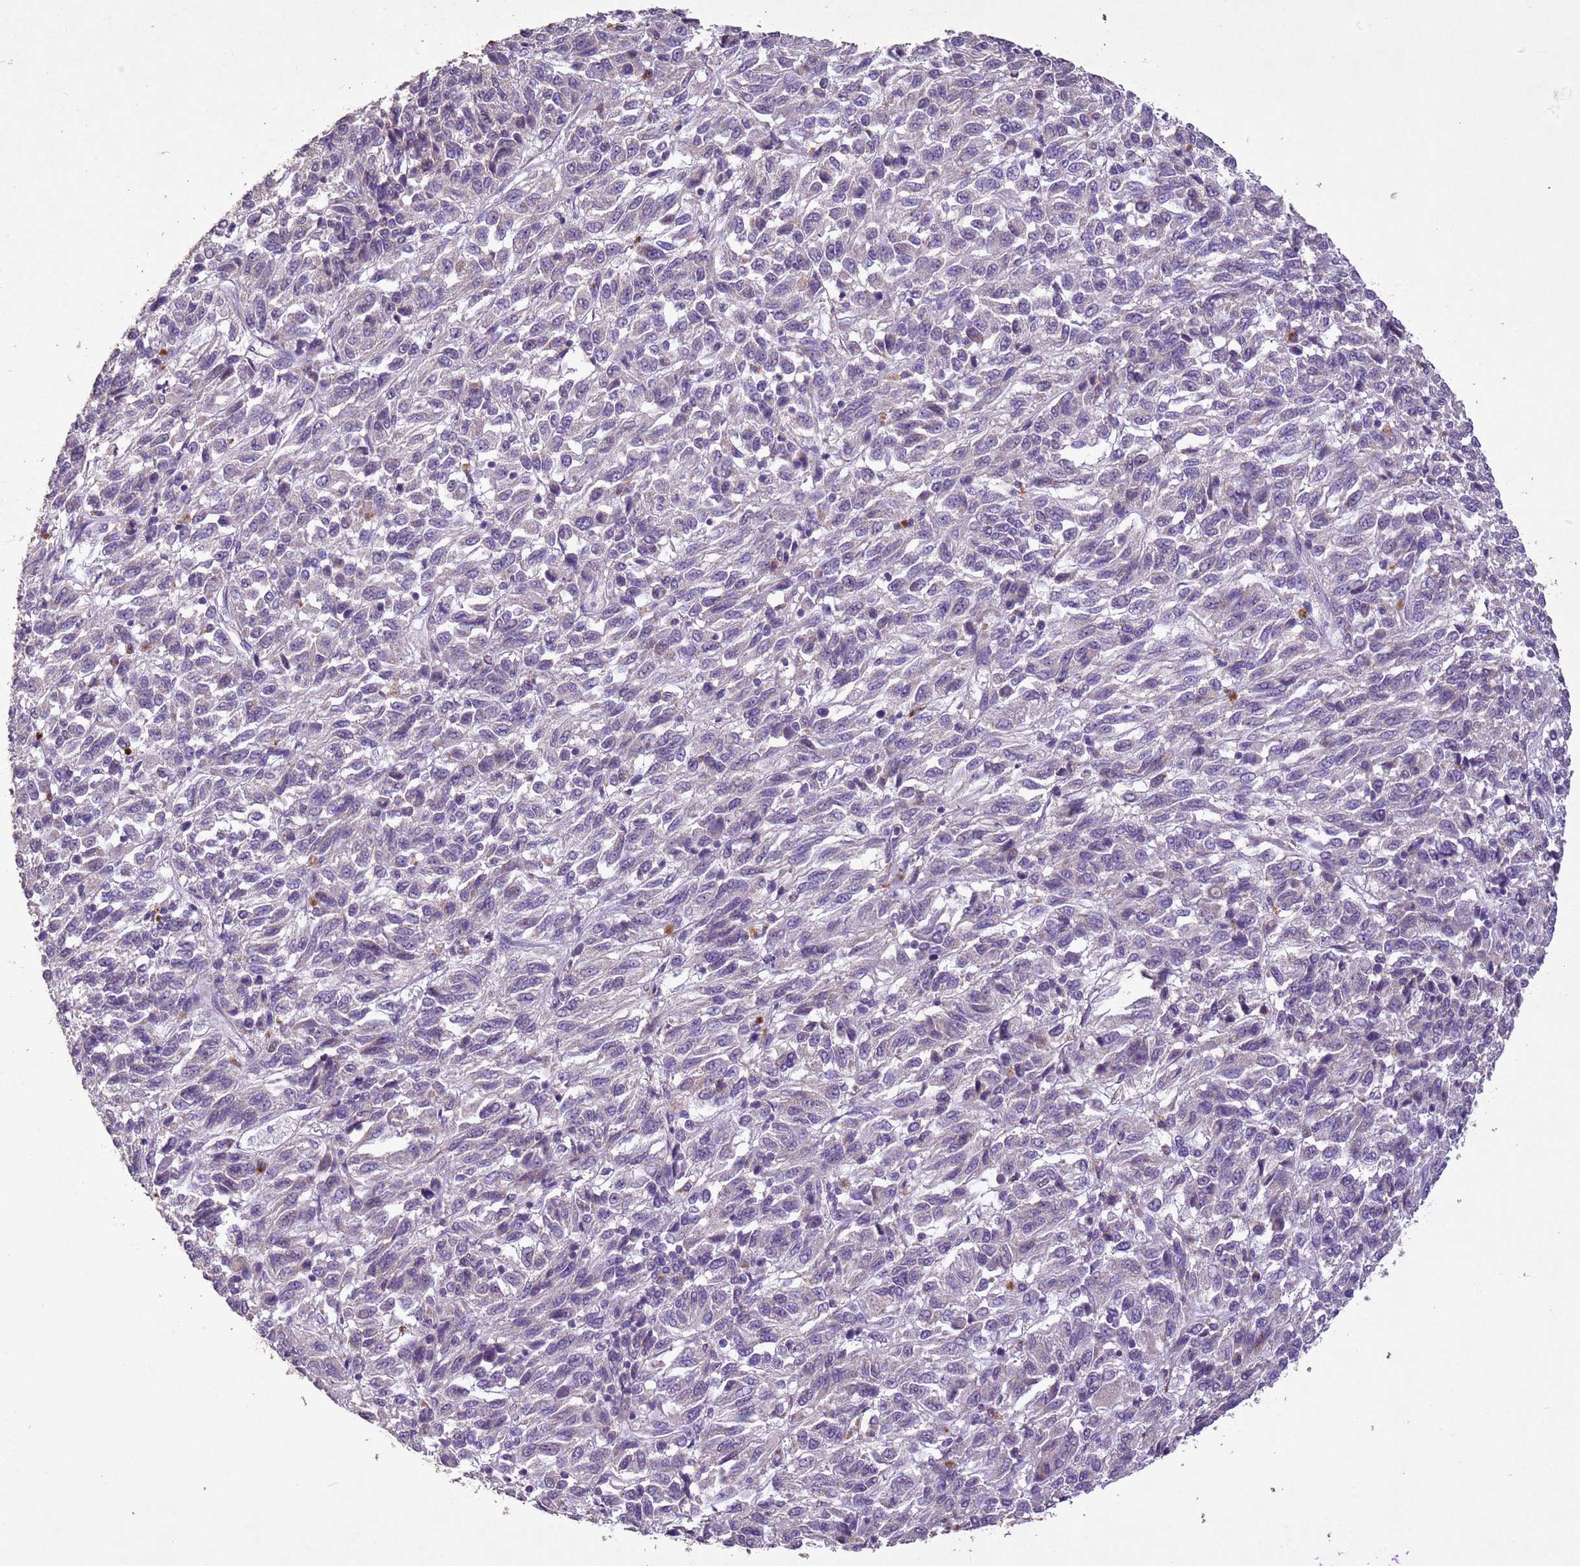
{"staining": {"intensity": "negative", "quantity": "none", "location": "none"}, "tissue": "melanoma", "cell_type": "Tumor cells", "image_type": "cancer", "snomed": [{"axis": "morphology", "description": "Malignant melanoma, Metastatic site"}, {"axis": "topography", "description": "Lung"}], "caption": "An IHC image of malignant melanoma (metastatic site) is shown. There is no staining in tumor cells of malignant melanoma (metastatic site).", "gene": "NLRP11", "patient": {"sex": "male", "age": 64}}